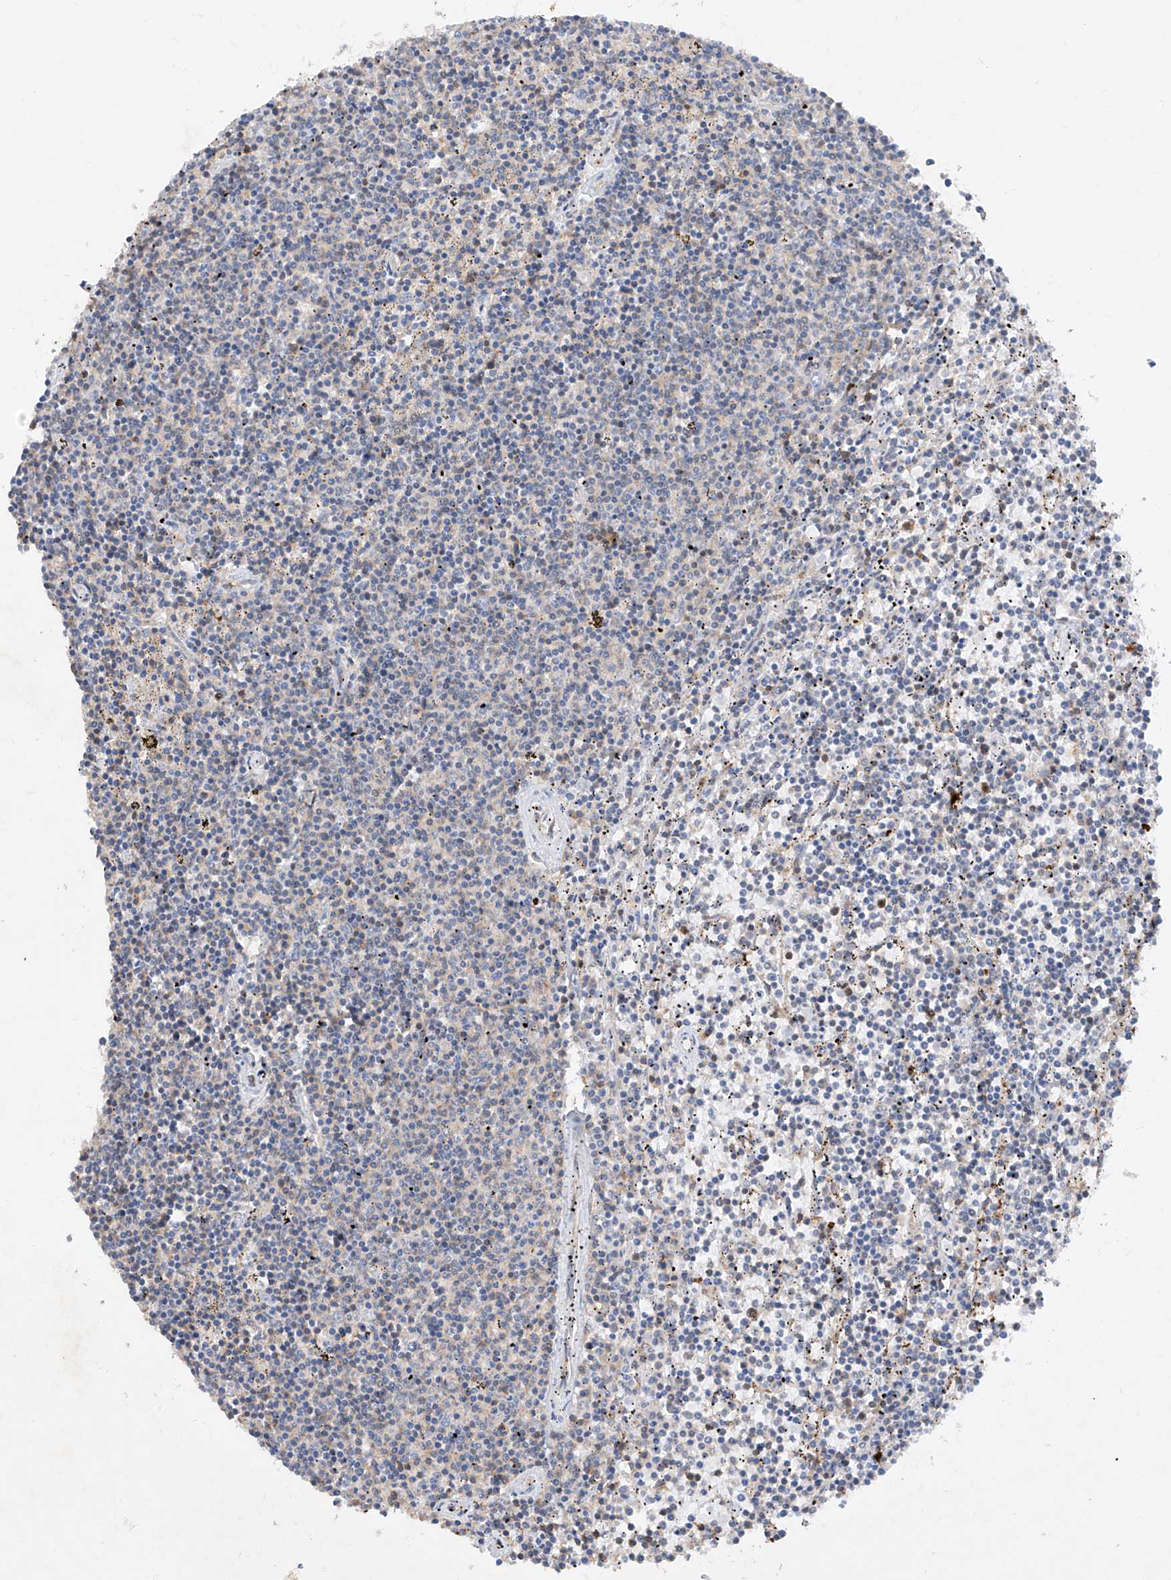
{"staining": {"intensity": "weak", "quantity": "<25%", "location": "cytoplasmic/membranous"}, "tissue": "lymphoma", "cell_type": "Tumor cells", "image_type": "cancer", "snomed": [{"axis": "morphology", "description": "Malignant lymphoma, non-Hodgkin's type, Low grade"}, {"axis": "topography", "description": "Spleen"}], "caption": "Immunohistochemistry photomicrograph of human lymphoma stained for a protein (brown), which displays no positivity in tumor cells.", "gene": "ZNF358", "patient": {"sex": "female", "age": 50}}